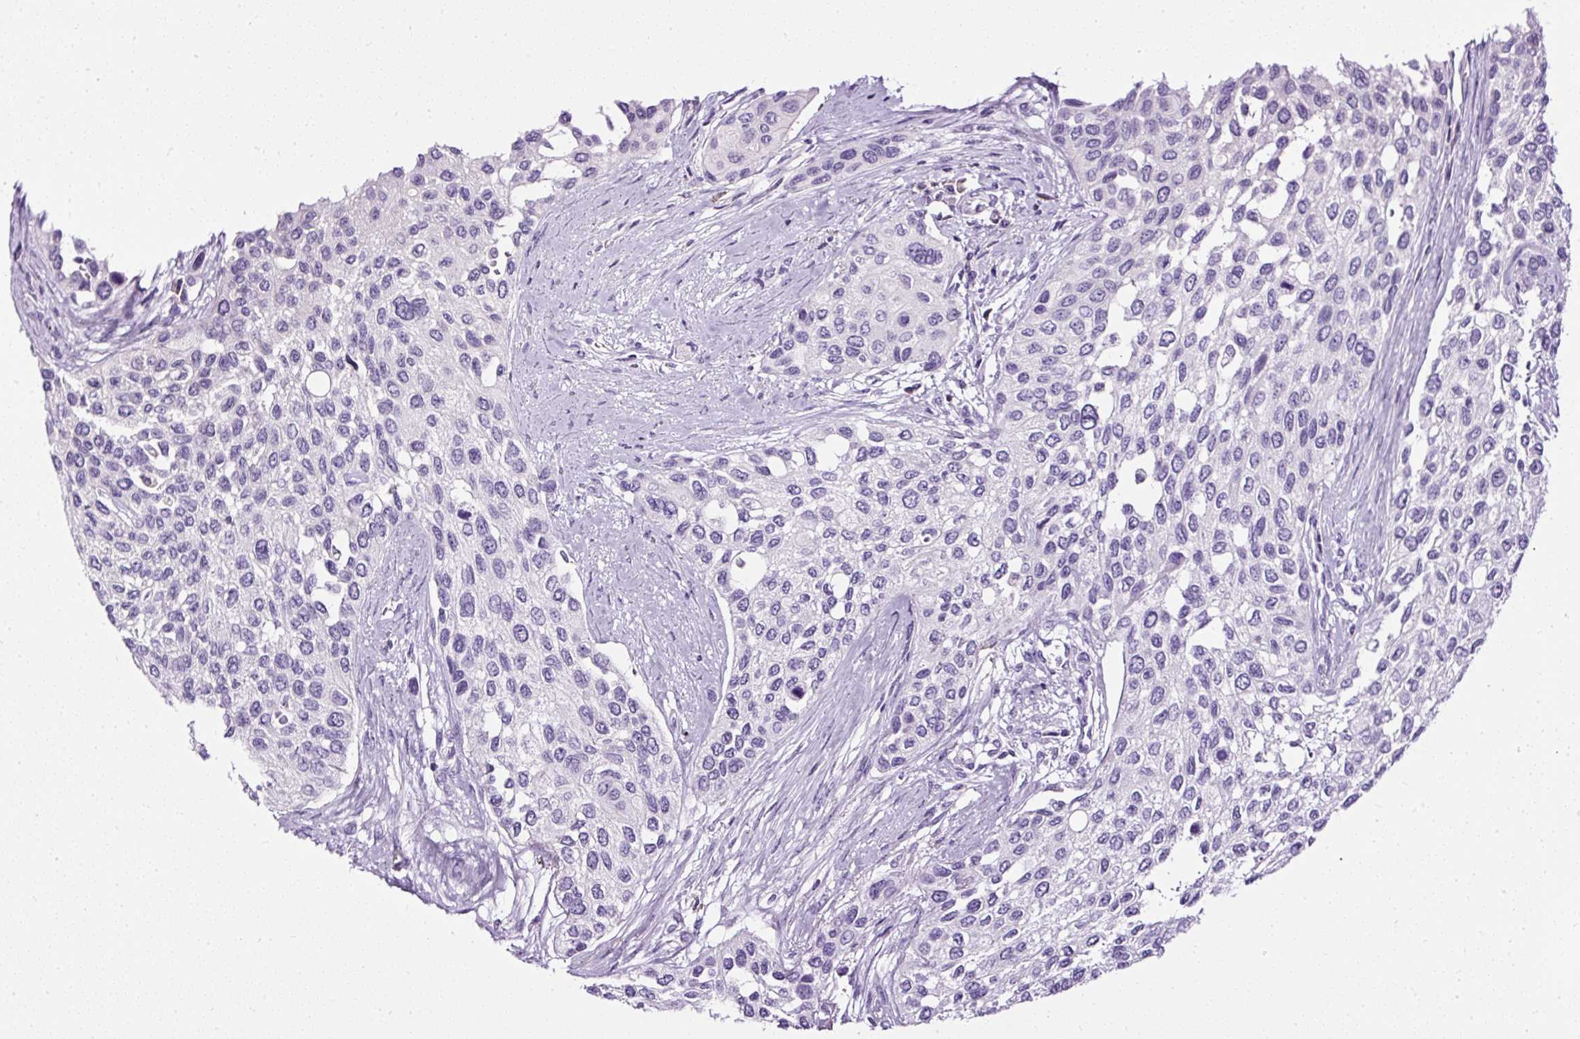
{"staining": {"intensity": "negative", "quantity": "none", "location": "none"}, "tissue": "urothelial cancer", "cell_type": "Tumor cells", "image_type": "cancer", "snomed": [{"axis": "morphology", "description": "Normal tissue, NOS"}, {"axis": "morphology", "description": "Urothelial carcinoma, High grade"}, {"axis": "topography", "description": "Vascular tissue"}, {"axis": "topography", "description": "Urinary bladder"}], "caption": "A high-resolution micrograph shows immunohistochemistry staining of urothelial cancer, which demonstrates no significant staining in tumor cells.", "gene": "ATP2A1", "patient": {"sex": "female", "age": 56}}